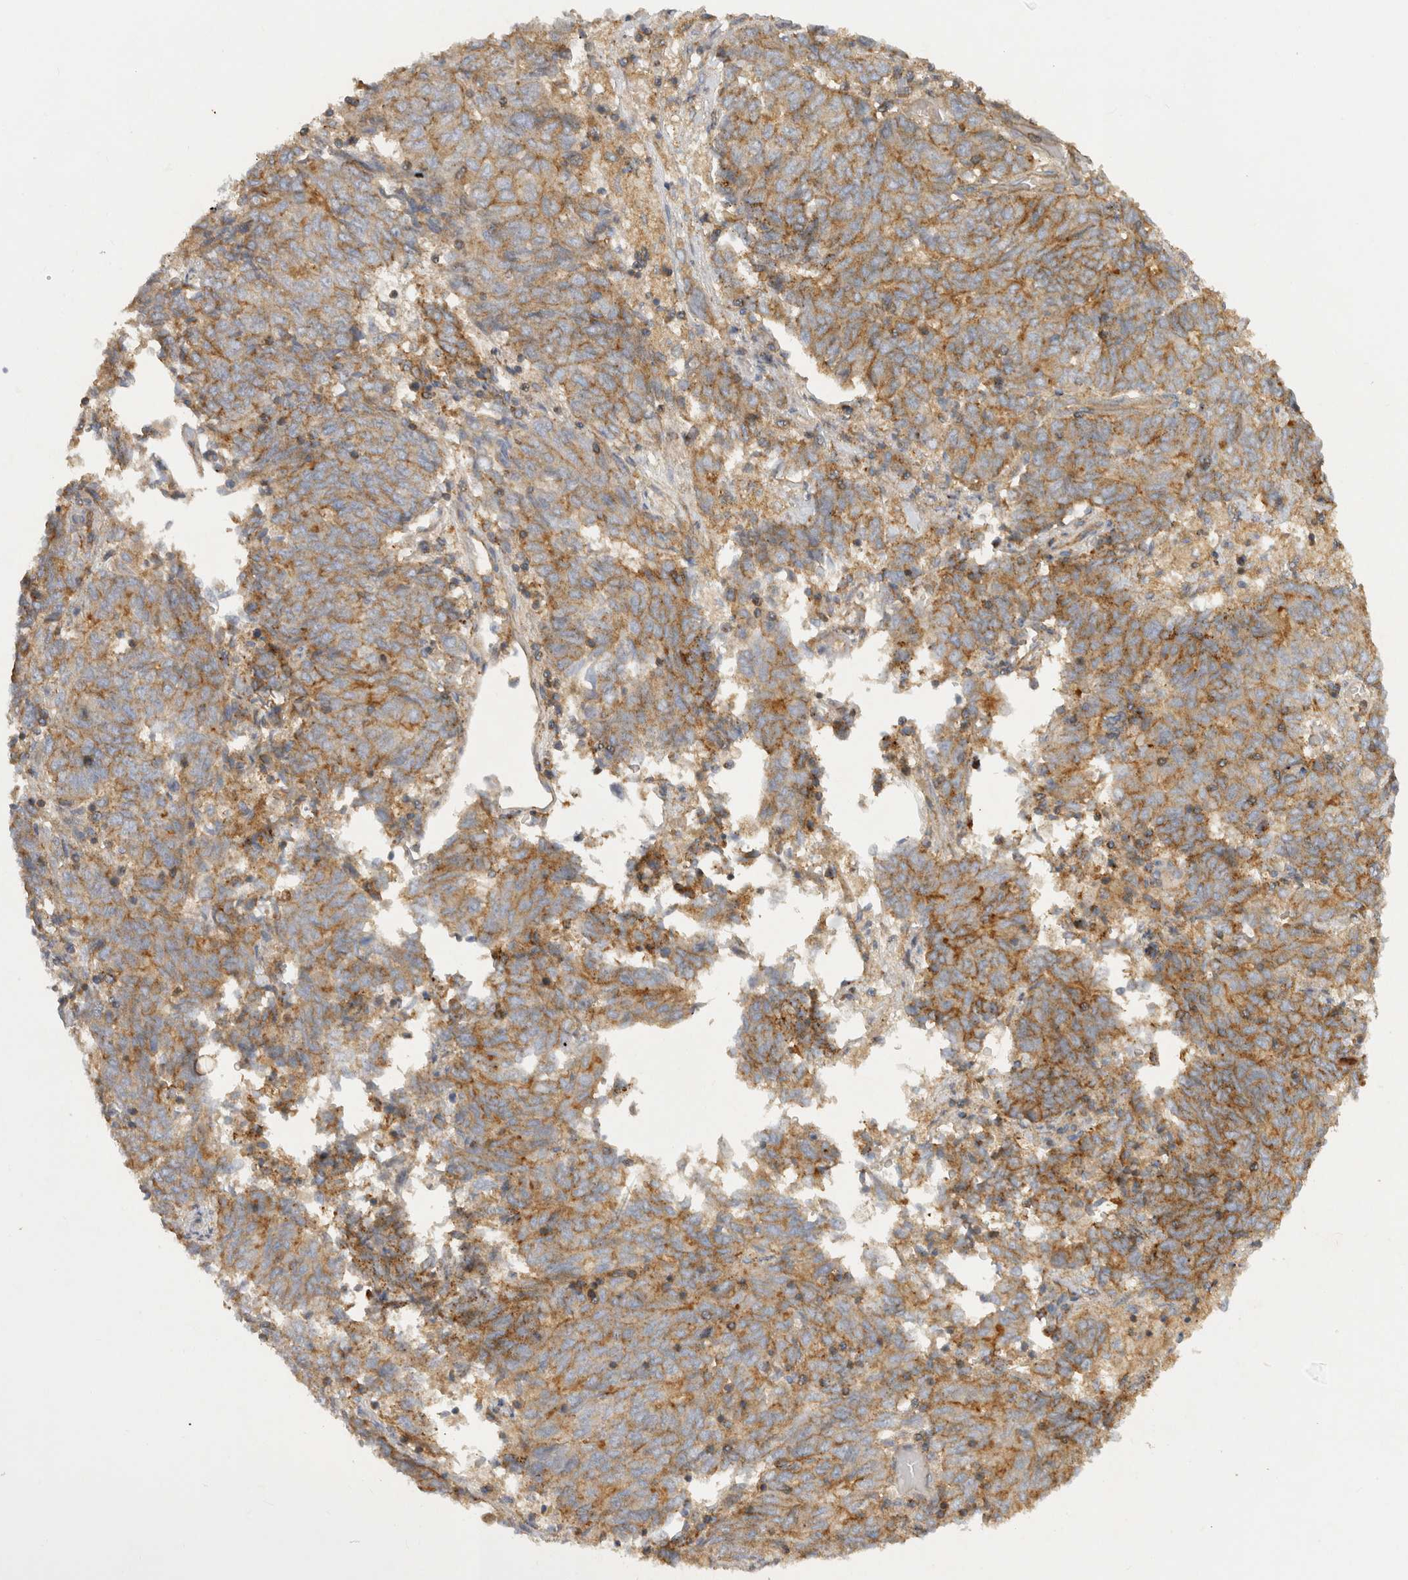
{"staining": {"intensity": "moderate", "quantity": ">75%", "location": "cytoplasmic/membranous"}, "tissue": "endometrial cancer", "cell_type": "Tumor cells", "image_type": "cancer", "snomed": [{"axis": "morphology", "description": "Adenocarcinoma, NOS"}, {"axis": "topography", "description": "Endometrium"}], "caption": "The photomicrograph shows a brown stain indicating the presence of a protein in the cytoplasmic/membranous of tumor cells in endometrial cancer. (DAB (3,3'-diaminobenzidine) IHC, brown staining for protein, blue staining for nuclei).", "gene": "CHMP6", "patient": {"sex": "female", "age": 80}}